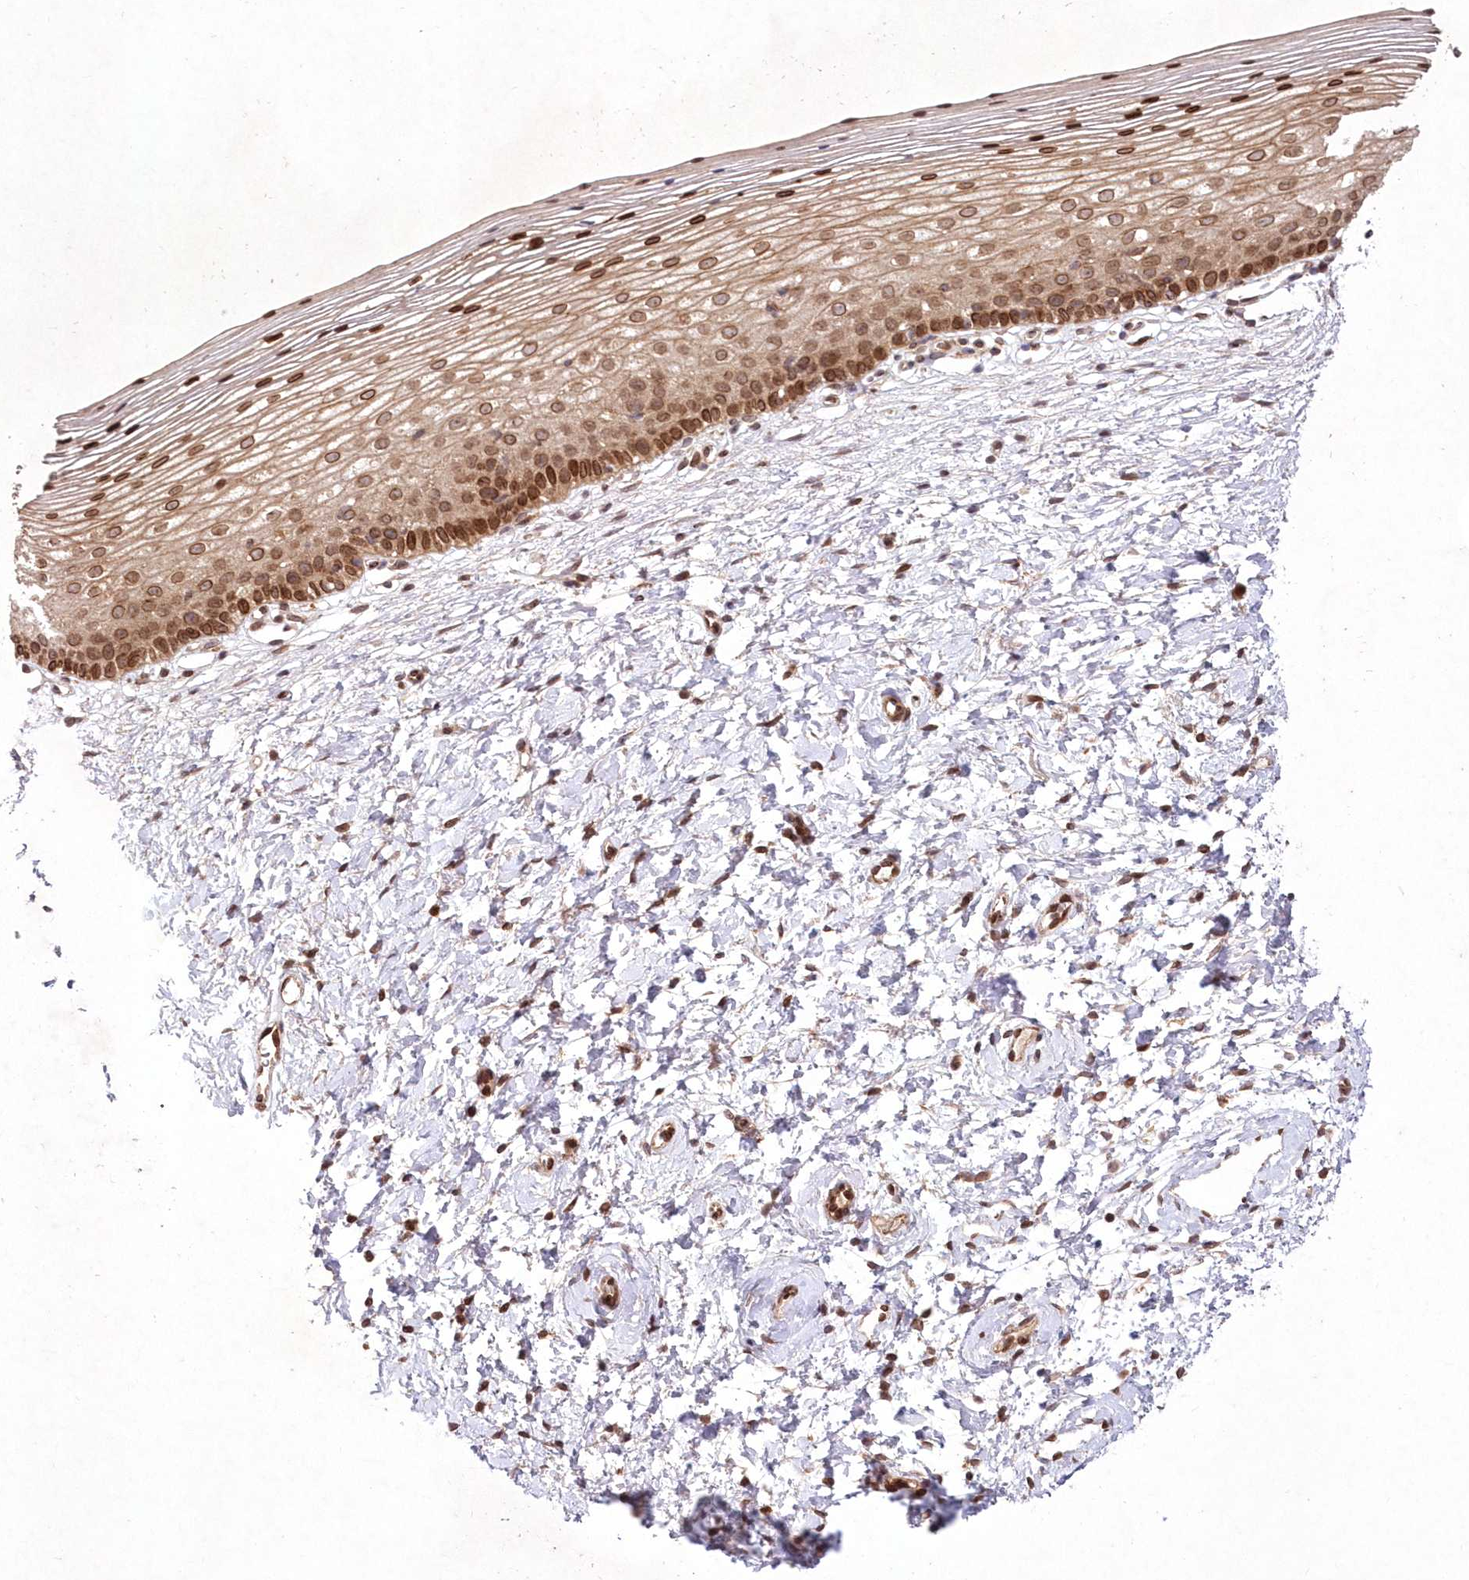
{"staining": {"intensity": "moderate", "quantity": ">75%", "location": "cytoplasmic/membranous,nuclear"}, "tissue": "cervix", "cell_type": "Glandular cells", "image_type": "normal", "snomed": [{"axis": "morphology", "description": "Normal tissue, NOS"}, {"axis": "topography", "description": "Cervix"}], "caption": "Protein expression analysis of unremarkable cervix reveals moderate cytoplasmic/membranous,nuclear positivity in about >75% of glandular cells.", "gene": "DNAJC27", "patient": {"sex": "female", "age": 72}}